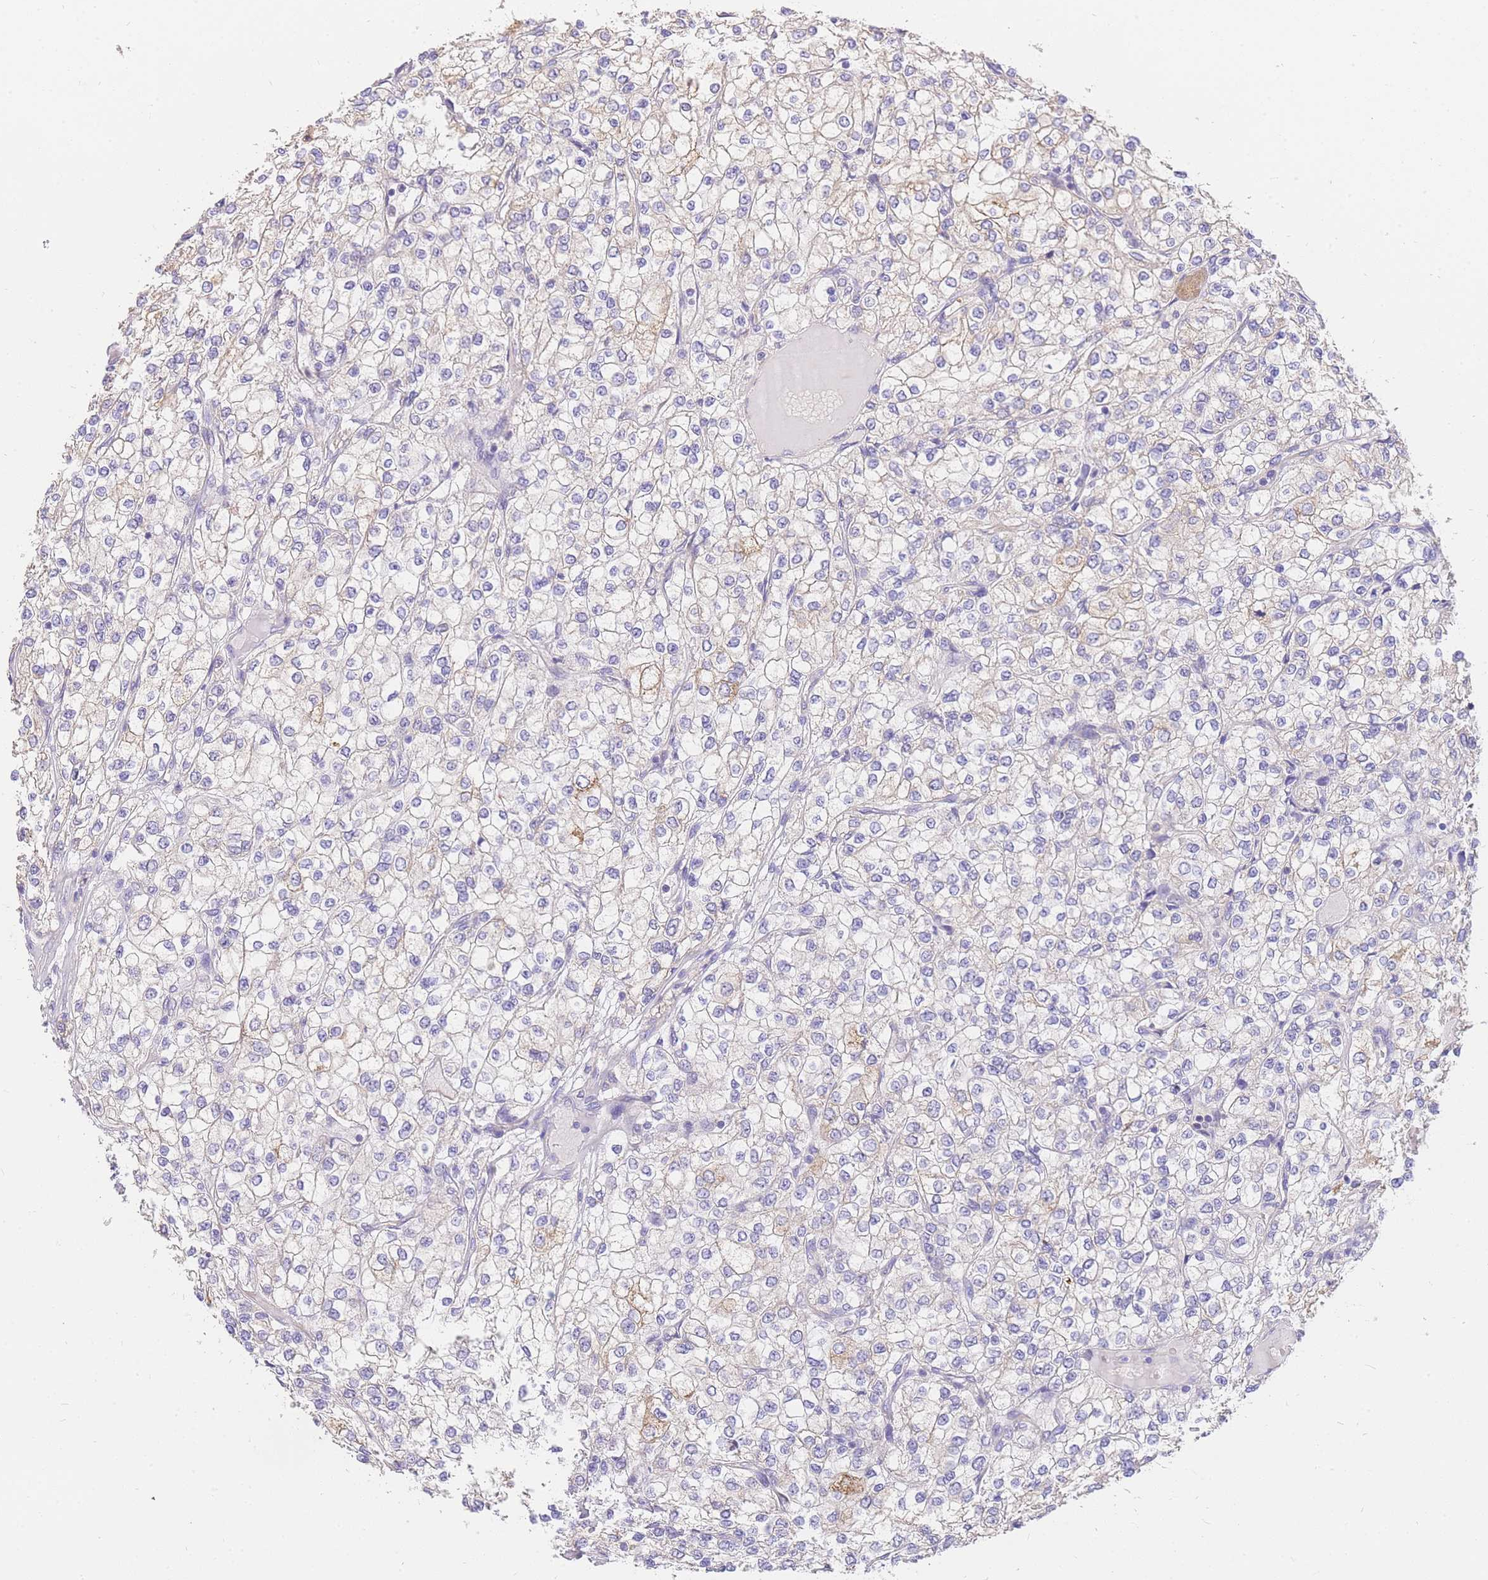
{"staining": {"intensity": "negative", "quantity": "none", "location": "none"}, "tissue": "renal cancer", "cell_type": "Tumor cells", "image_type": "cancer", "snomed": [{"axis": "morphology", "description": "Adenocarcinoma, NOS"}, {"axis": "topography", "description": "Kidney"}], "caption": "The micrograph shows no staining of tumor cells in adenocarcinoma (renal).", "gene": "C2orf88", "patient": {"sex": "male", "age": 80}}